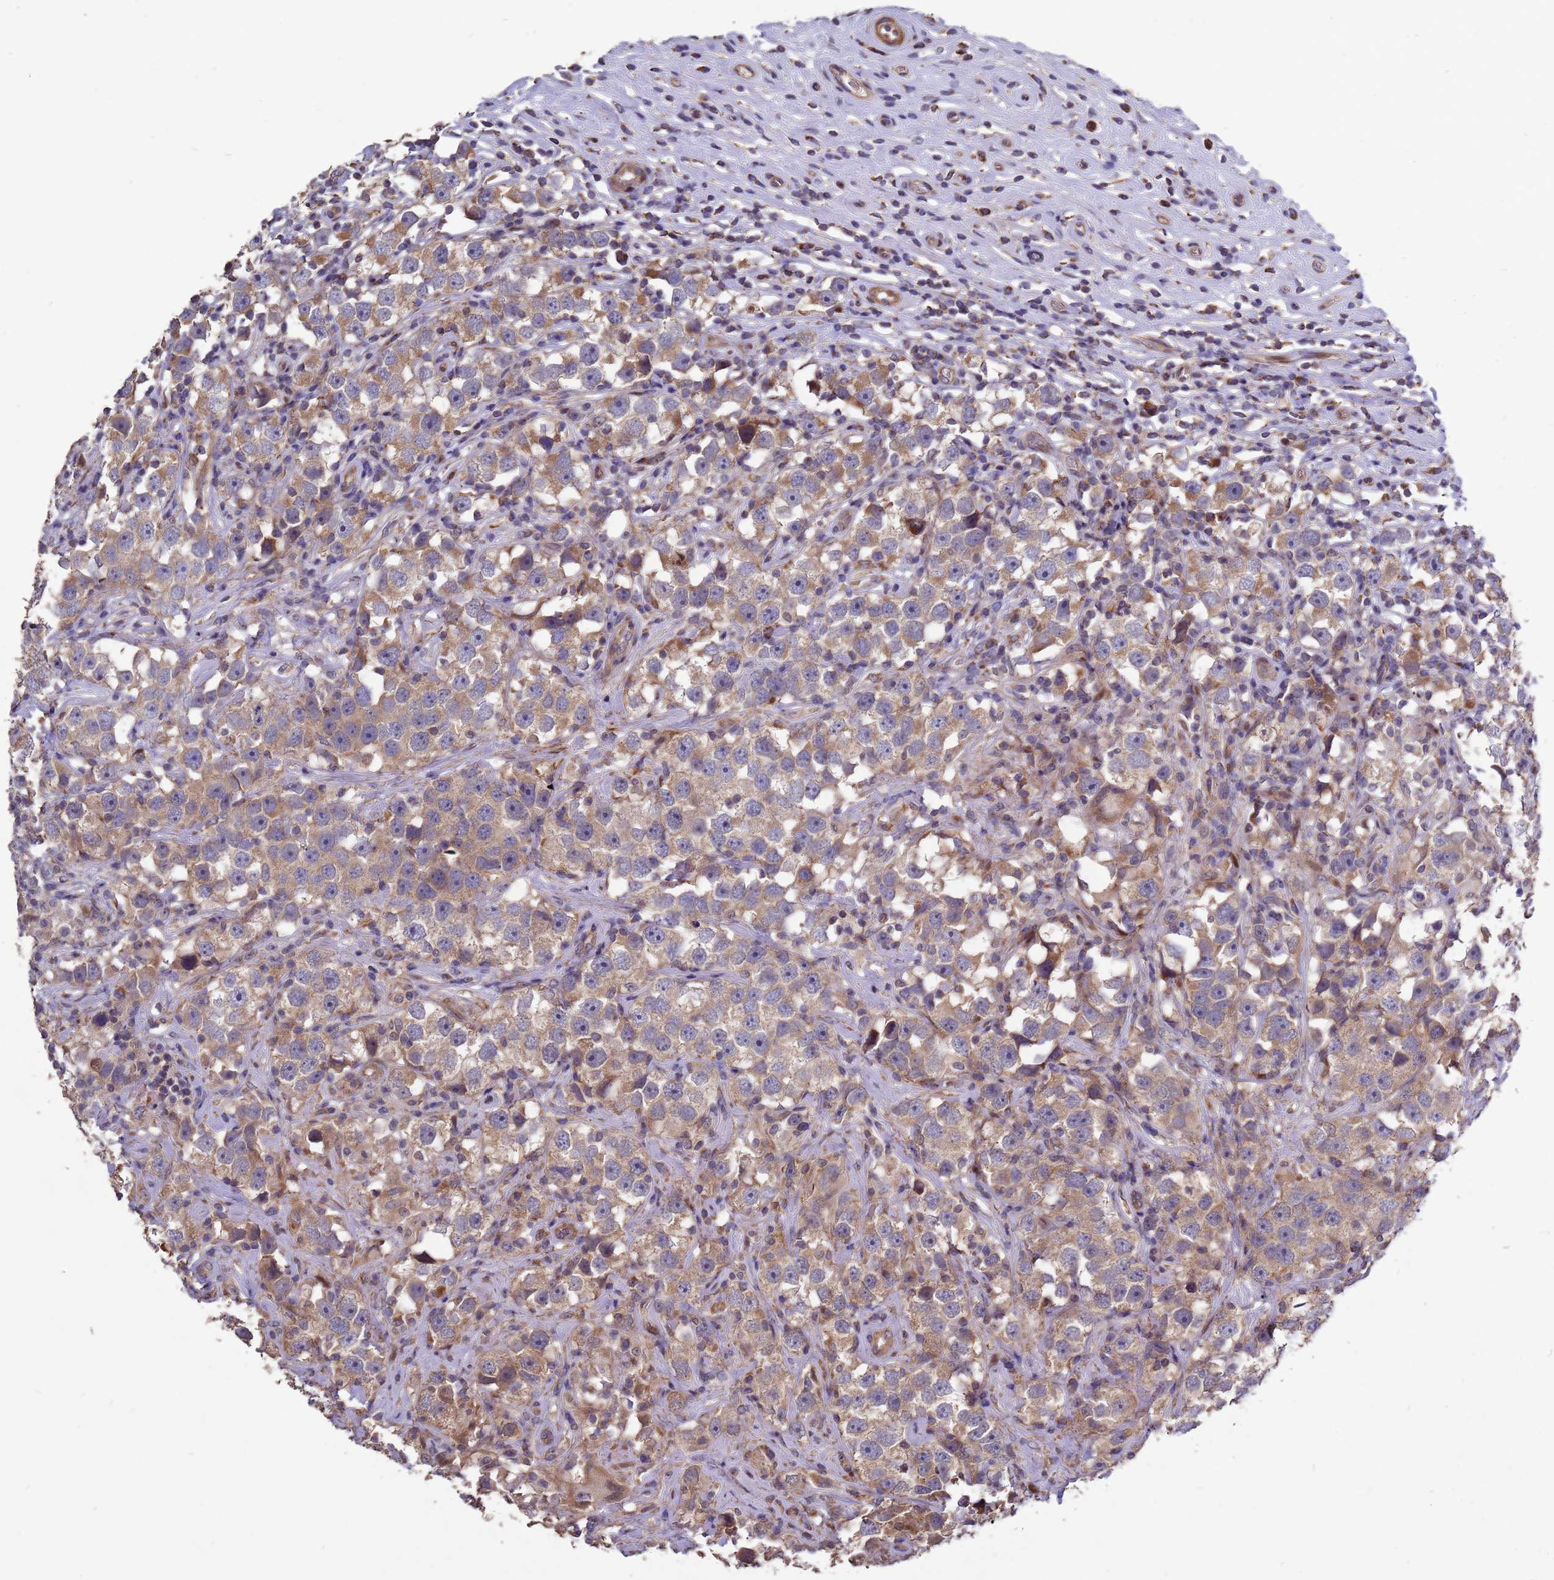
{"staining": {"intensity": "moderate", "quantity": ">75%", "location": "cytoplasmic/membranous"}, "tissue": "testis cancer", "cell_type": "Tumor cells", "image_type": "cancer", "snomed": [{"axis": "morphology", "description": "Seminoma, NOS"}, {"axis": "topography", "description": "Testis"}], "caption": "Immunohistochemistry micrograph of neoplastic tissue: human testis cancer stained using immunohistochemistry reveals medium levels of moderate protein expression localized specifically in the cytoplasmic/membranous of tumor cells, appearing as a cytoplasmic/membranous brown color.", "gene": "RSPRY1", "patient": {"sex": "male", "age": 49}}